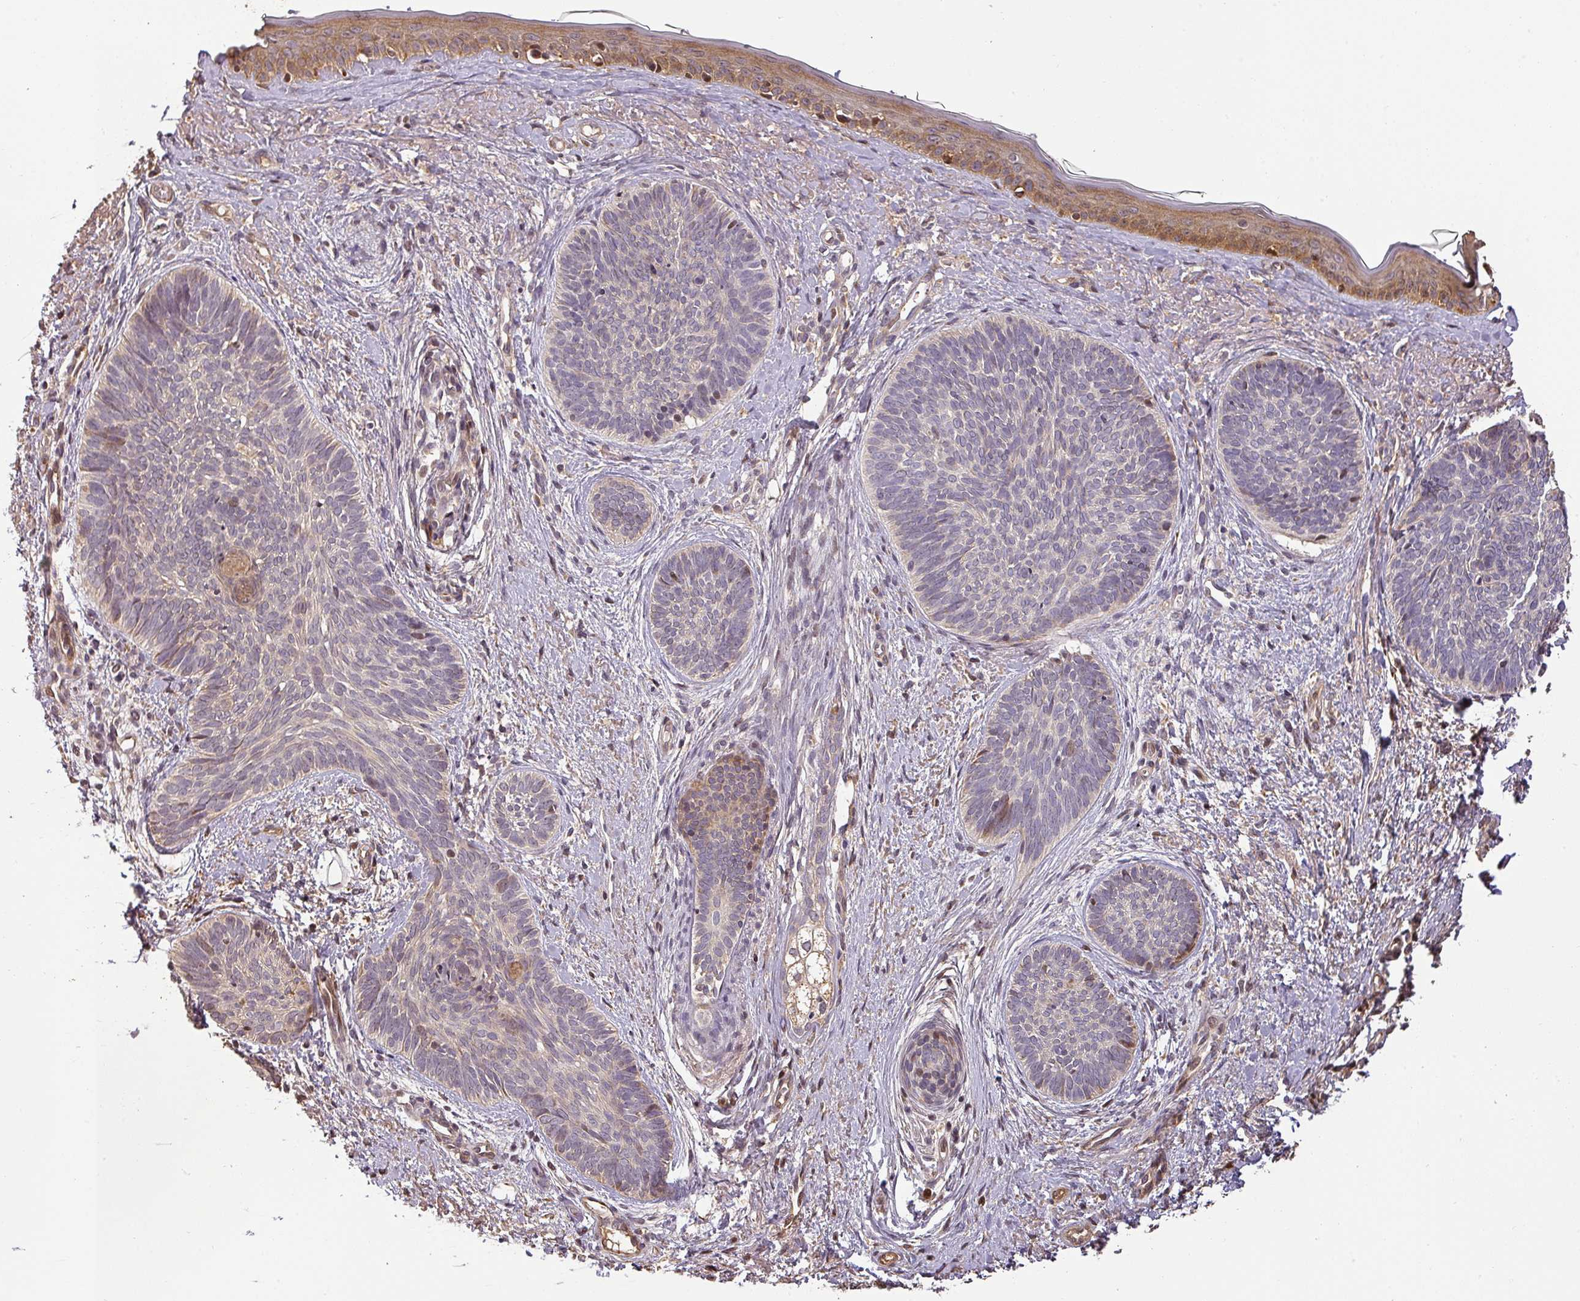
{"staining": {"intensity": "negative", "quantity": "none", "location": "none"}, "tissue": "skin cancer", "cell_type": "Tumor cells", "image_type": "cancer", "snomed": [{"axis": "morphology", "description": "Basal cell carcinoma"}, {"axis": "topography", "description": "Skin"}], "caption": "Tumor cells are negative for brown protein staining in skin cancer (basal cell carcinoma). (DAB IHC, high magnification).", "gene": "BPIFB3", "patient": {"sex": "female", "age": 81}}